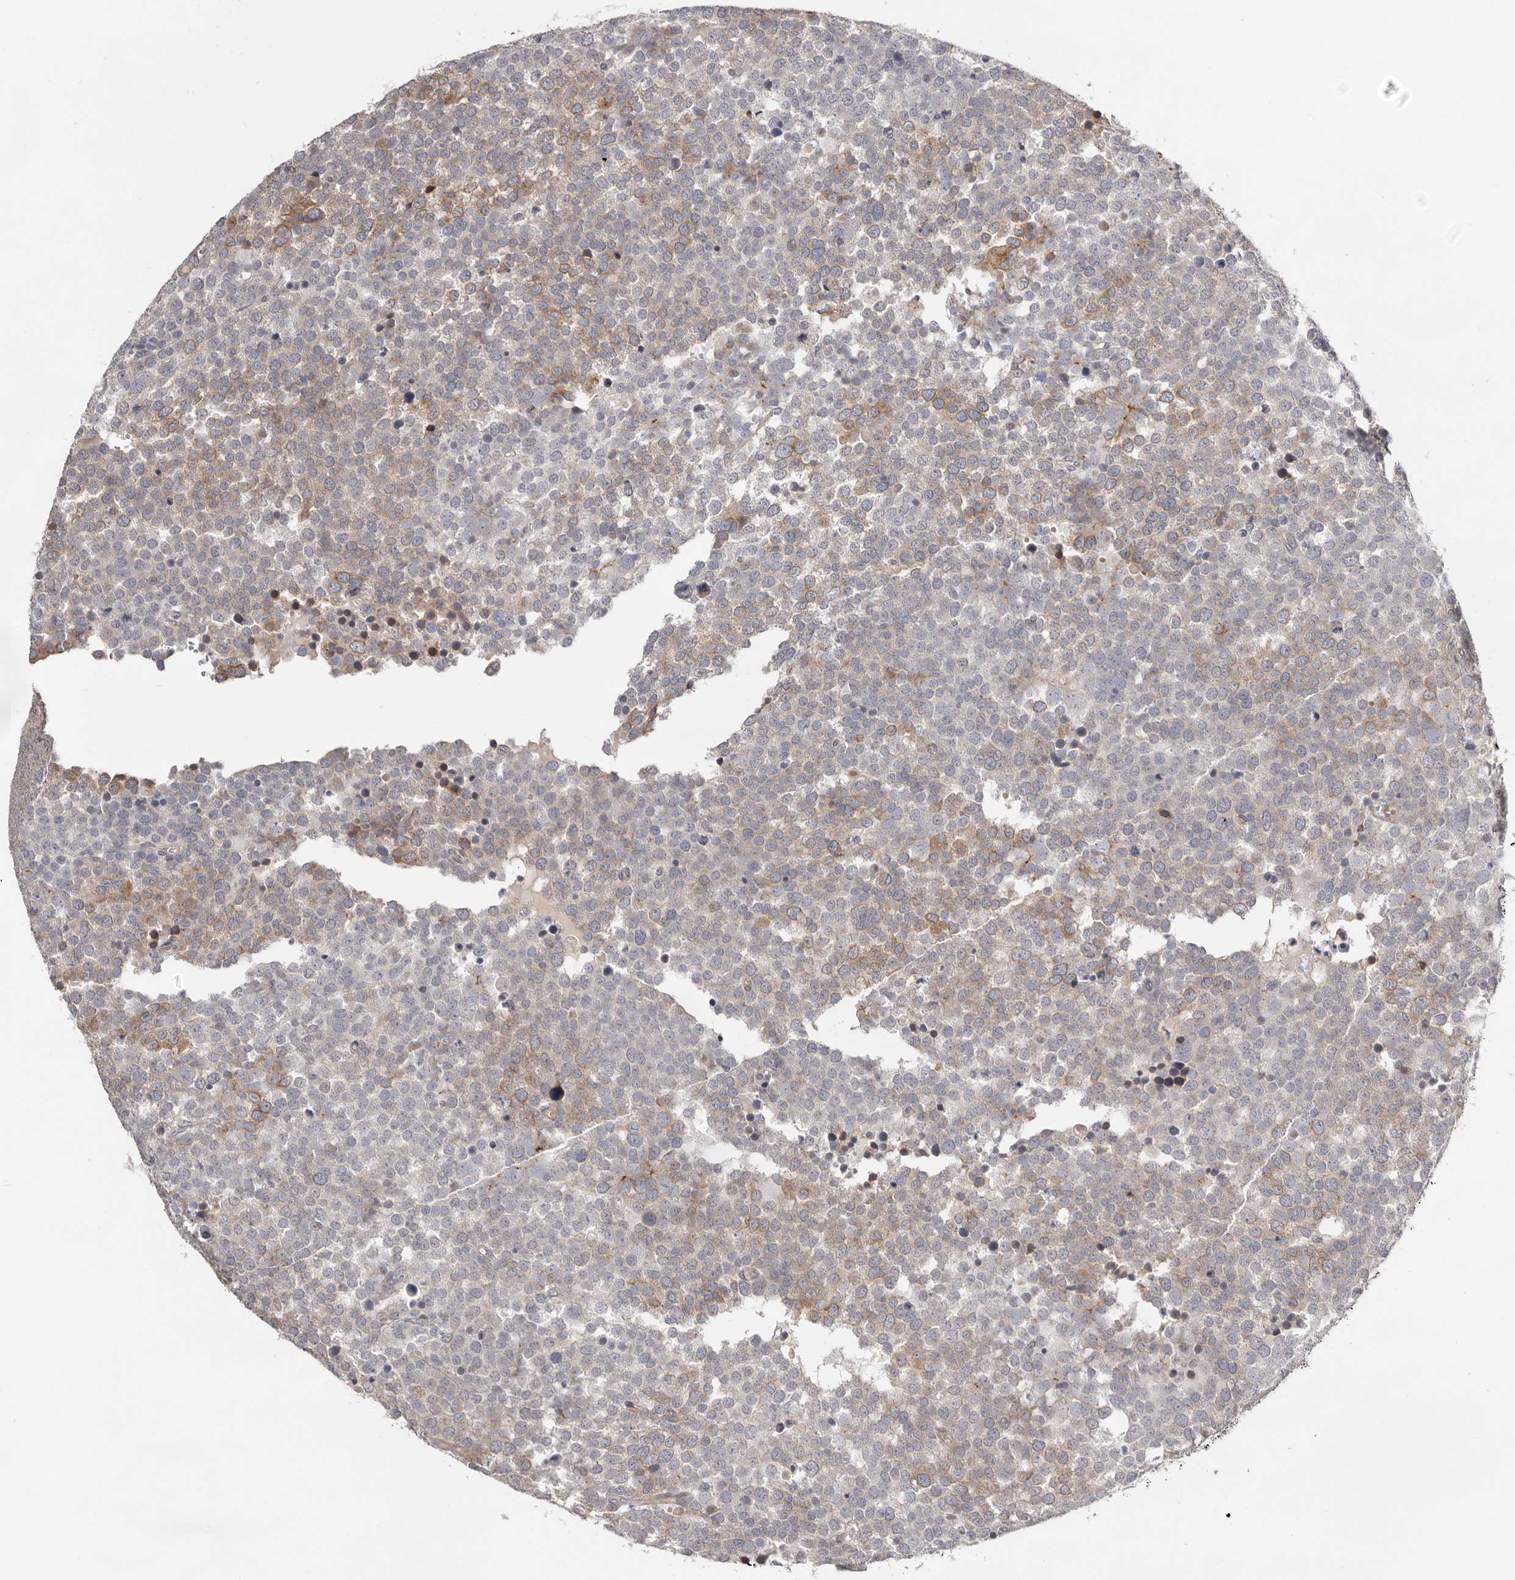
{"staining": {"intensity": "moderate", "quantity": "<25%", "location": "cytoplasmic/membranous"}, "tissue": "testis cancer", "cell_type": "Tumor cells", "image_type": "cancer", "snomed": [{"axis": "morphology", "description": "Seminoma, NOS"}, {"axis": "topography", "description": "Testis"}], "caption": "Testis seminoma stained with a brown dye shows moderate cytoplasmic/membranous positive expression in about <25% of tumor cells.", "gene": "USH1C", "patient": {"sex": "male", "age": 71}}